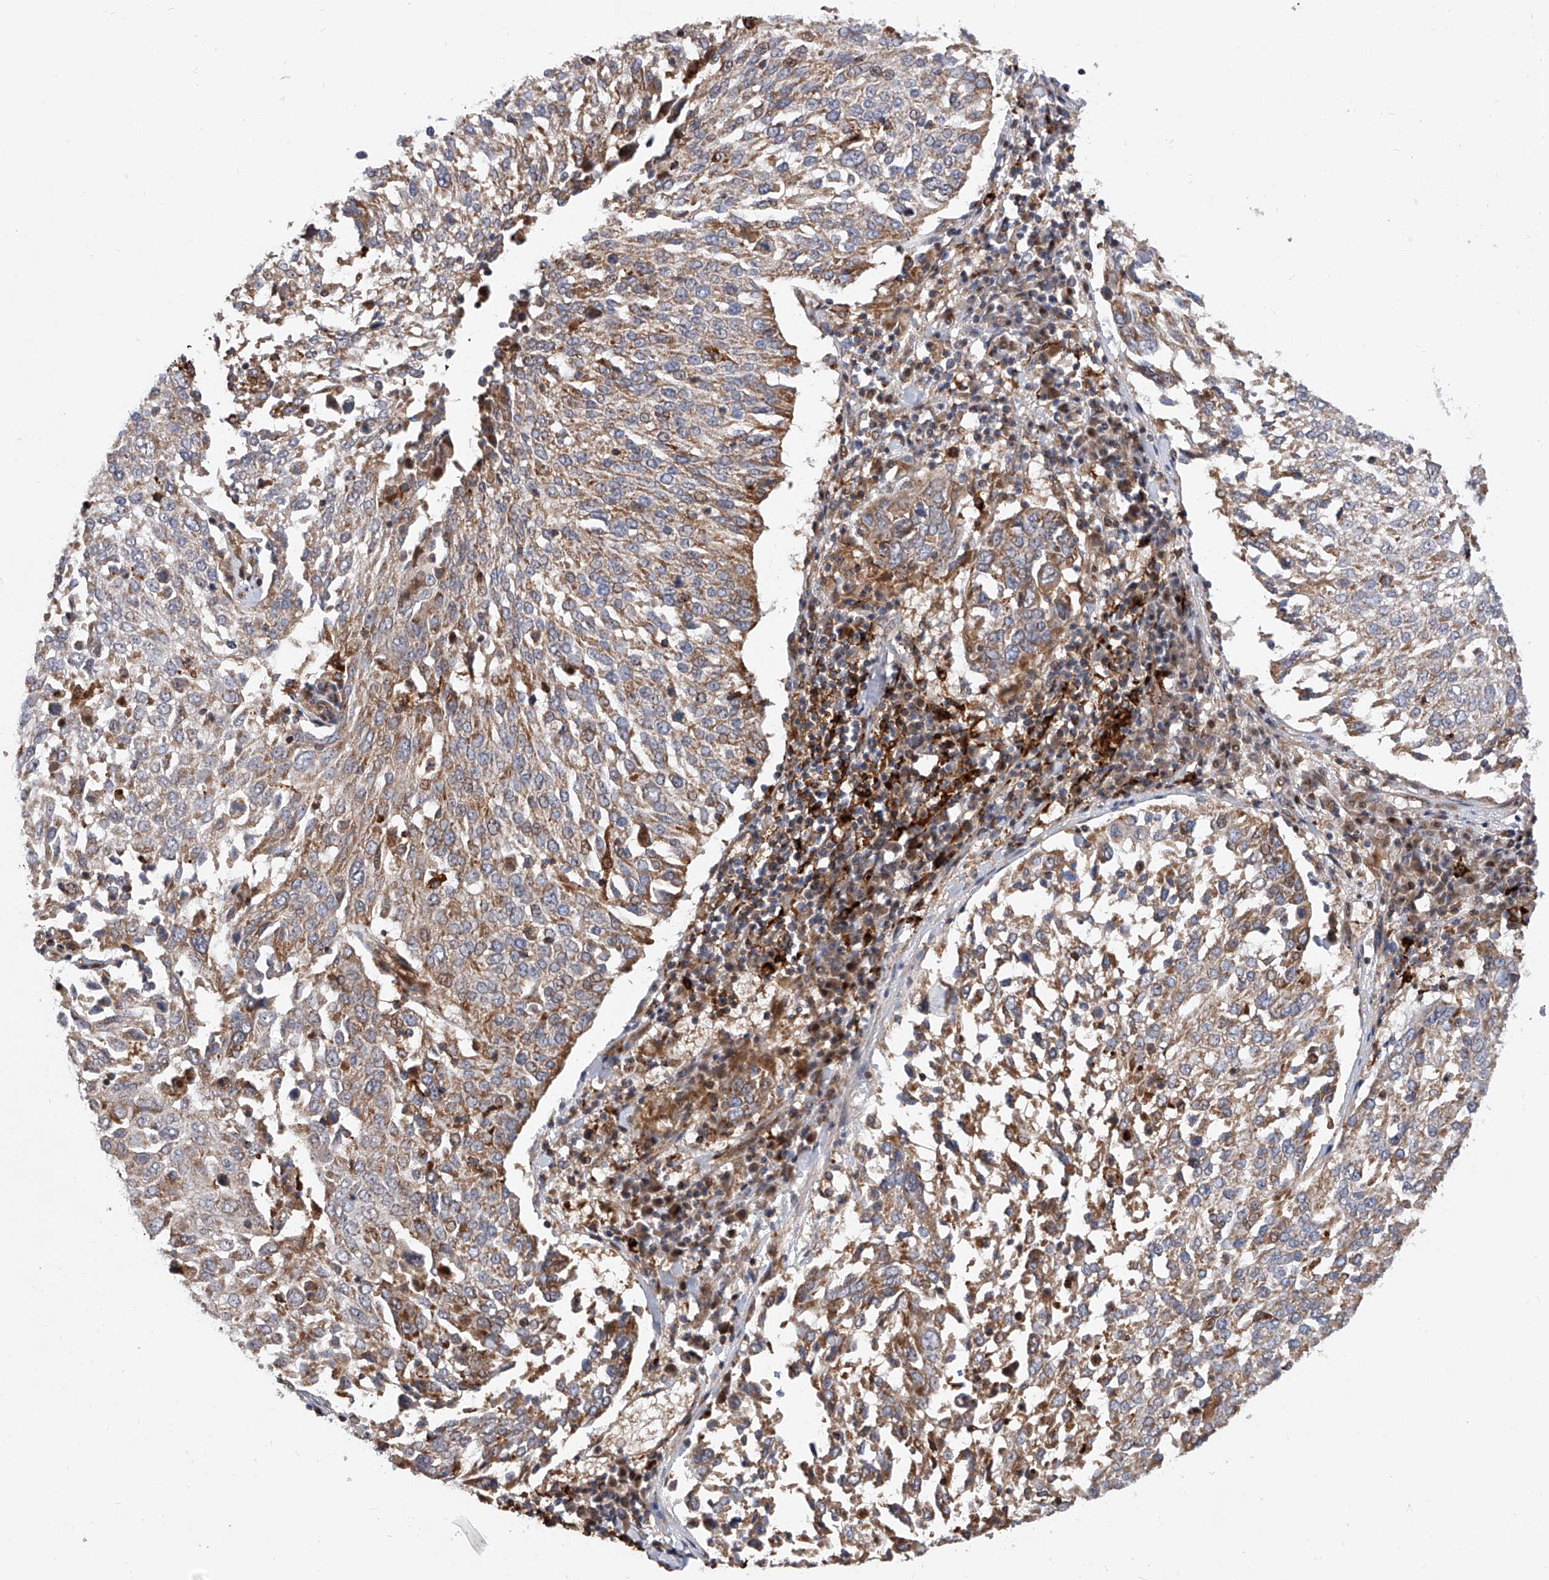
{"staining": {"intensity": "moderate", "quantity": ">75%", "location": "cytoplasmic/membranous"}, "tissue": "lung cancer", "cell_type": "Tumor cells", "image_type": "cancer", "snomed": [{"axis": "morphology", "description": "Squamous cell carcinoma, NOS"}, {"axis": "topography", "description": "Lung"}], "caption": "Immunohistochemistry (IHC) (DAB) staining of human lung squamous cell carcinoma shows moderate cytoplasmic/membranous protein positivity in approximately >75% of tumor cells.", "gene": "PDSS2", "patient": {"sex": "male", "age": 65}}